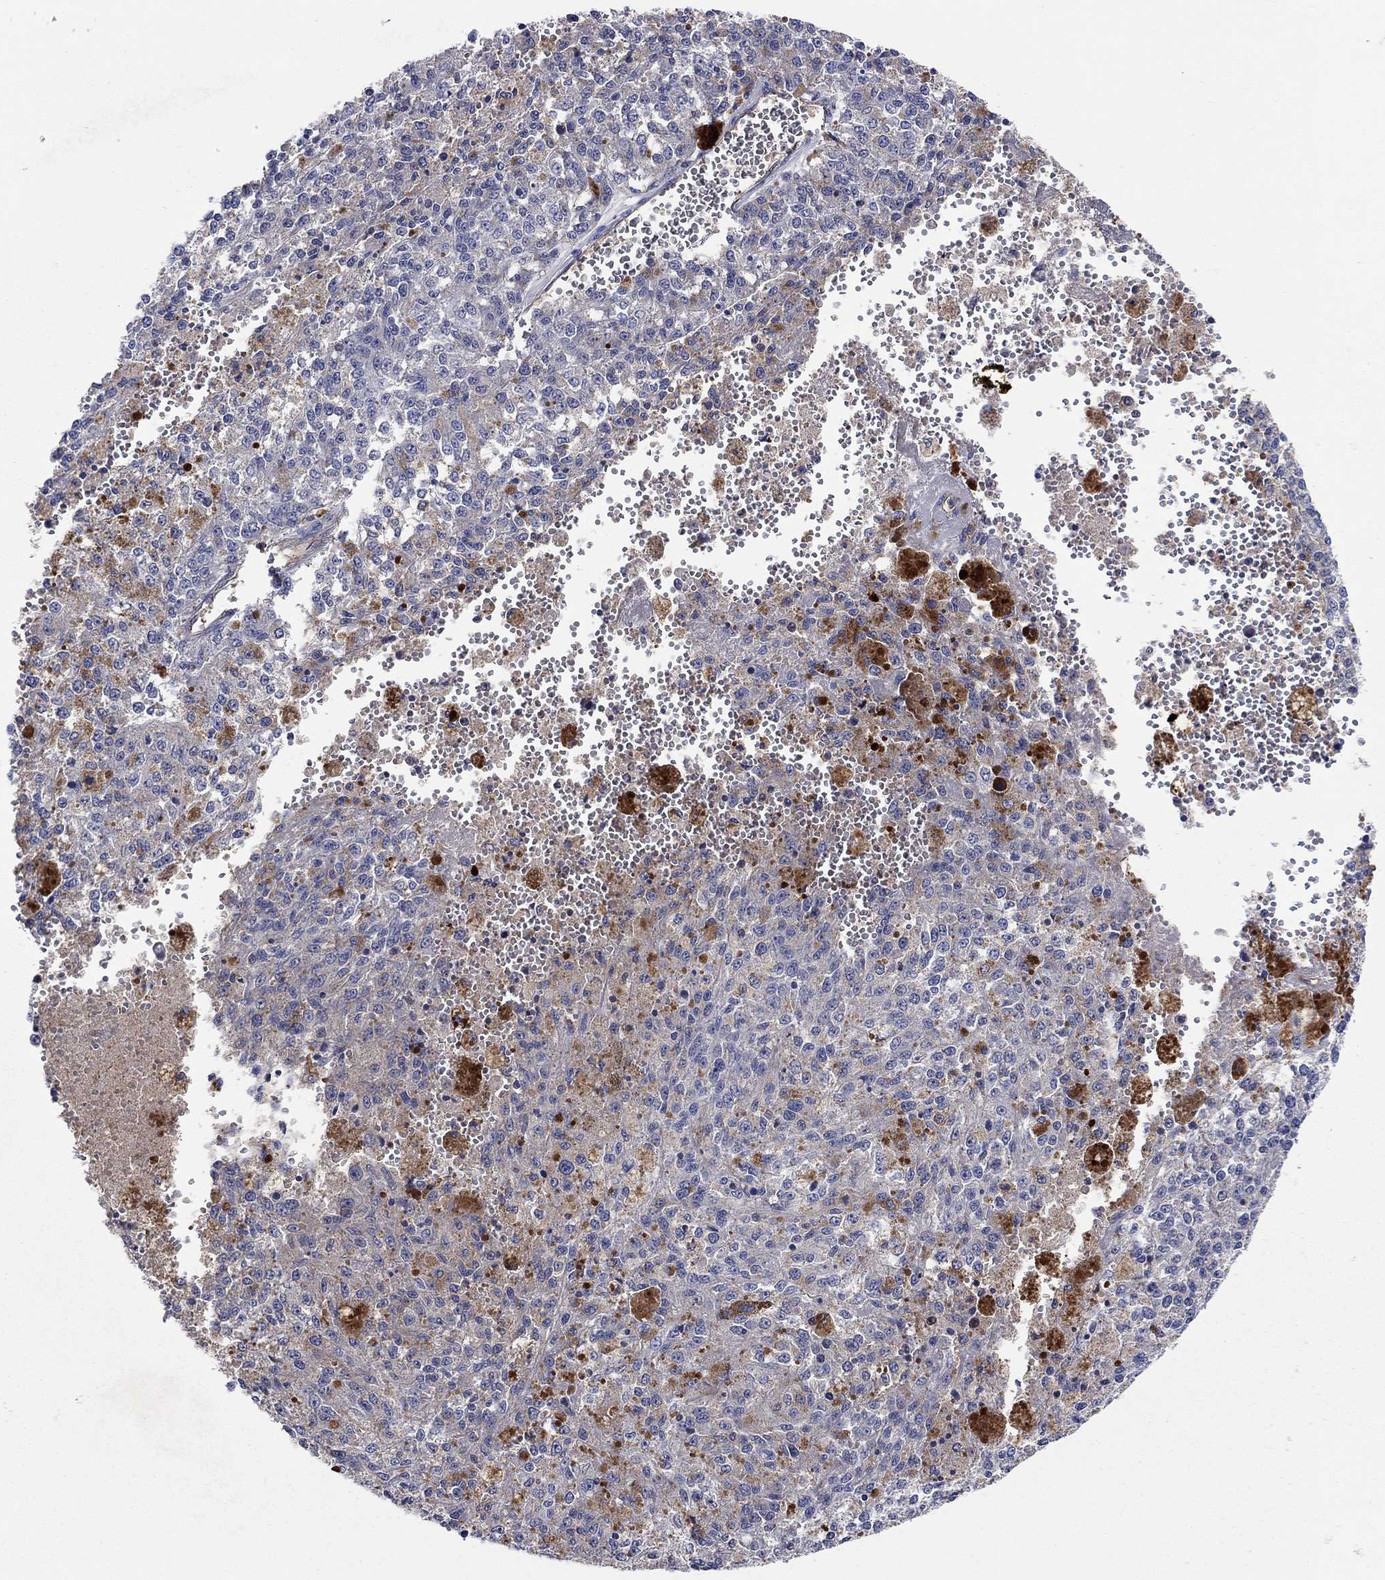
{"staining": {"intensity": "weak", "quantity": "<25%", "location": "cytoplasmic/membranous"}, "tissue": "melanoma", "cell_type": "Tumor cells", "image_type": "cancer", "snomed": [{"axis": "morphology", "description": "Malignant melanoma, Metastatic site"}, {"axis": "topography", "description": "Lymph node"}], "caption": "An immunohistochemistry photomicrograph of melanoma is shown. There is no staining in tumor cells of melanoma. (DAB (3,3'-diaminobenzidine) immunohistochemistry (IHC) with hematoxylin counter stain).", "gene": "AGFG2", "patient": {"sex": "female", "age": 64}}